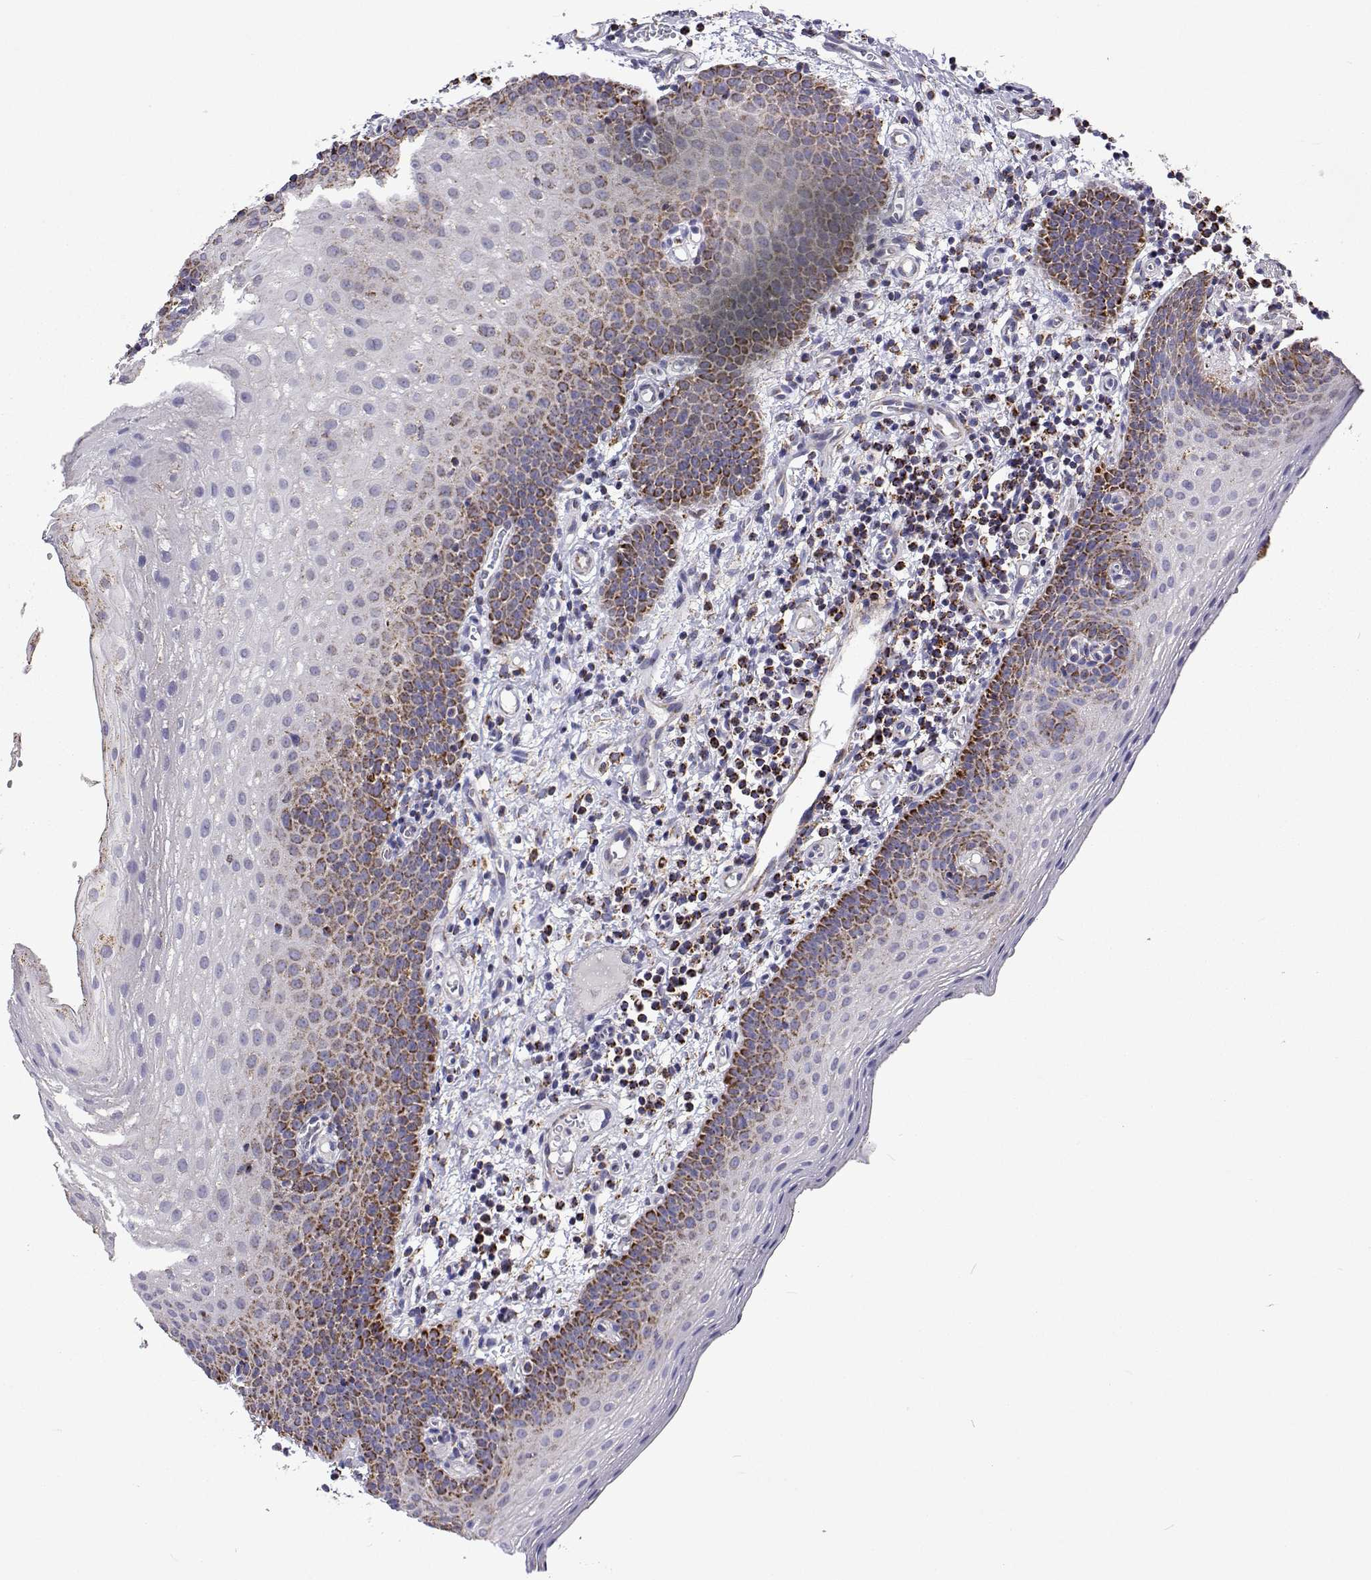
{"staining": {"intensity": "strong", "quantity": "25%-75%", "location": "cytoplasmic/membranous"}, "tissue": "oral mucosa", "cell_type": "Squamous epithelial cells", "image_type": "normal", "snomed": [{"axis": "morphology", "description": "Normal tissue, NOS"}, {"axis": "morphology", "description": "Squamous cell carcinoma, NOS"}, {"axis": "topography", "description": "Oral tissue"}, {"axis": "topography", "description": "Head-Neck"}], "caption": "DAB (3,3'-diaminobenzidine) immunohistochemical staining of normal oral mucosa shows strong cytoplasmic/membranous protein staining in about 25%-75% of squamous epithelial cells.", "gene": "MCCC2", "patient": {"sex": "male", "age": 58}}